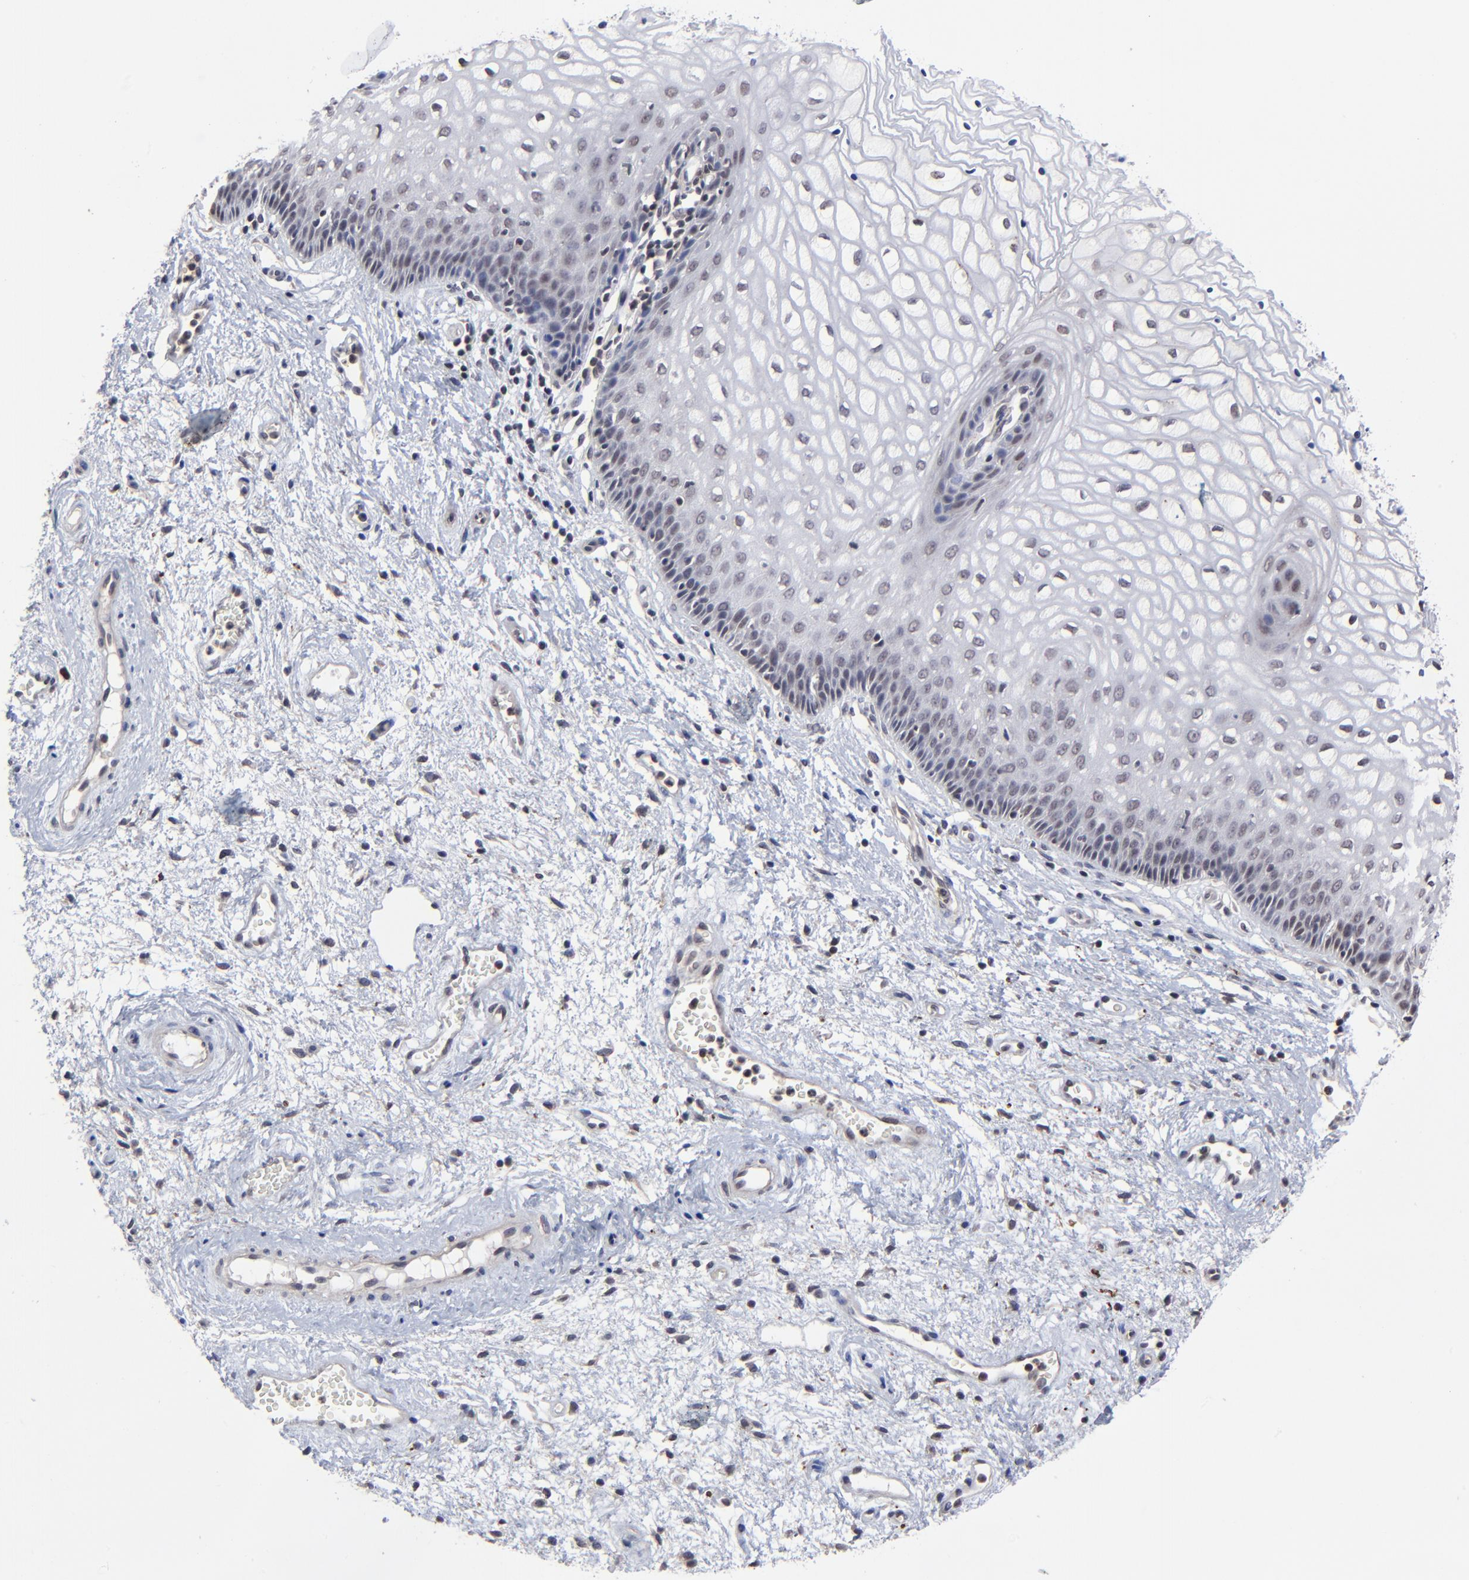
{"staining": {"intensity": "weak", "quantity": "25%-75%", "location": "nuclear"}, "tissue": "vagina", "cell_type": "Squamous epithelial cells", "image_type": "normal", "snomed": [{"axis": "morphology", "description": "Normal tissue, NOS"}, {"axis": "topography", "description": "Vagina"}], "caption": "Immunohistochemical staining of unremarkable vagina reveals 25%-75% levels of weak nuclear protein expression in about 25%-75% of squamous epithelial cells.", "gene": "ZNF419", "patient": {"sex": "female", "age": 34}}